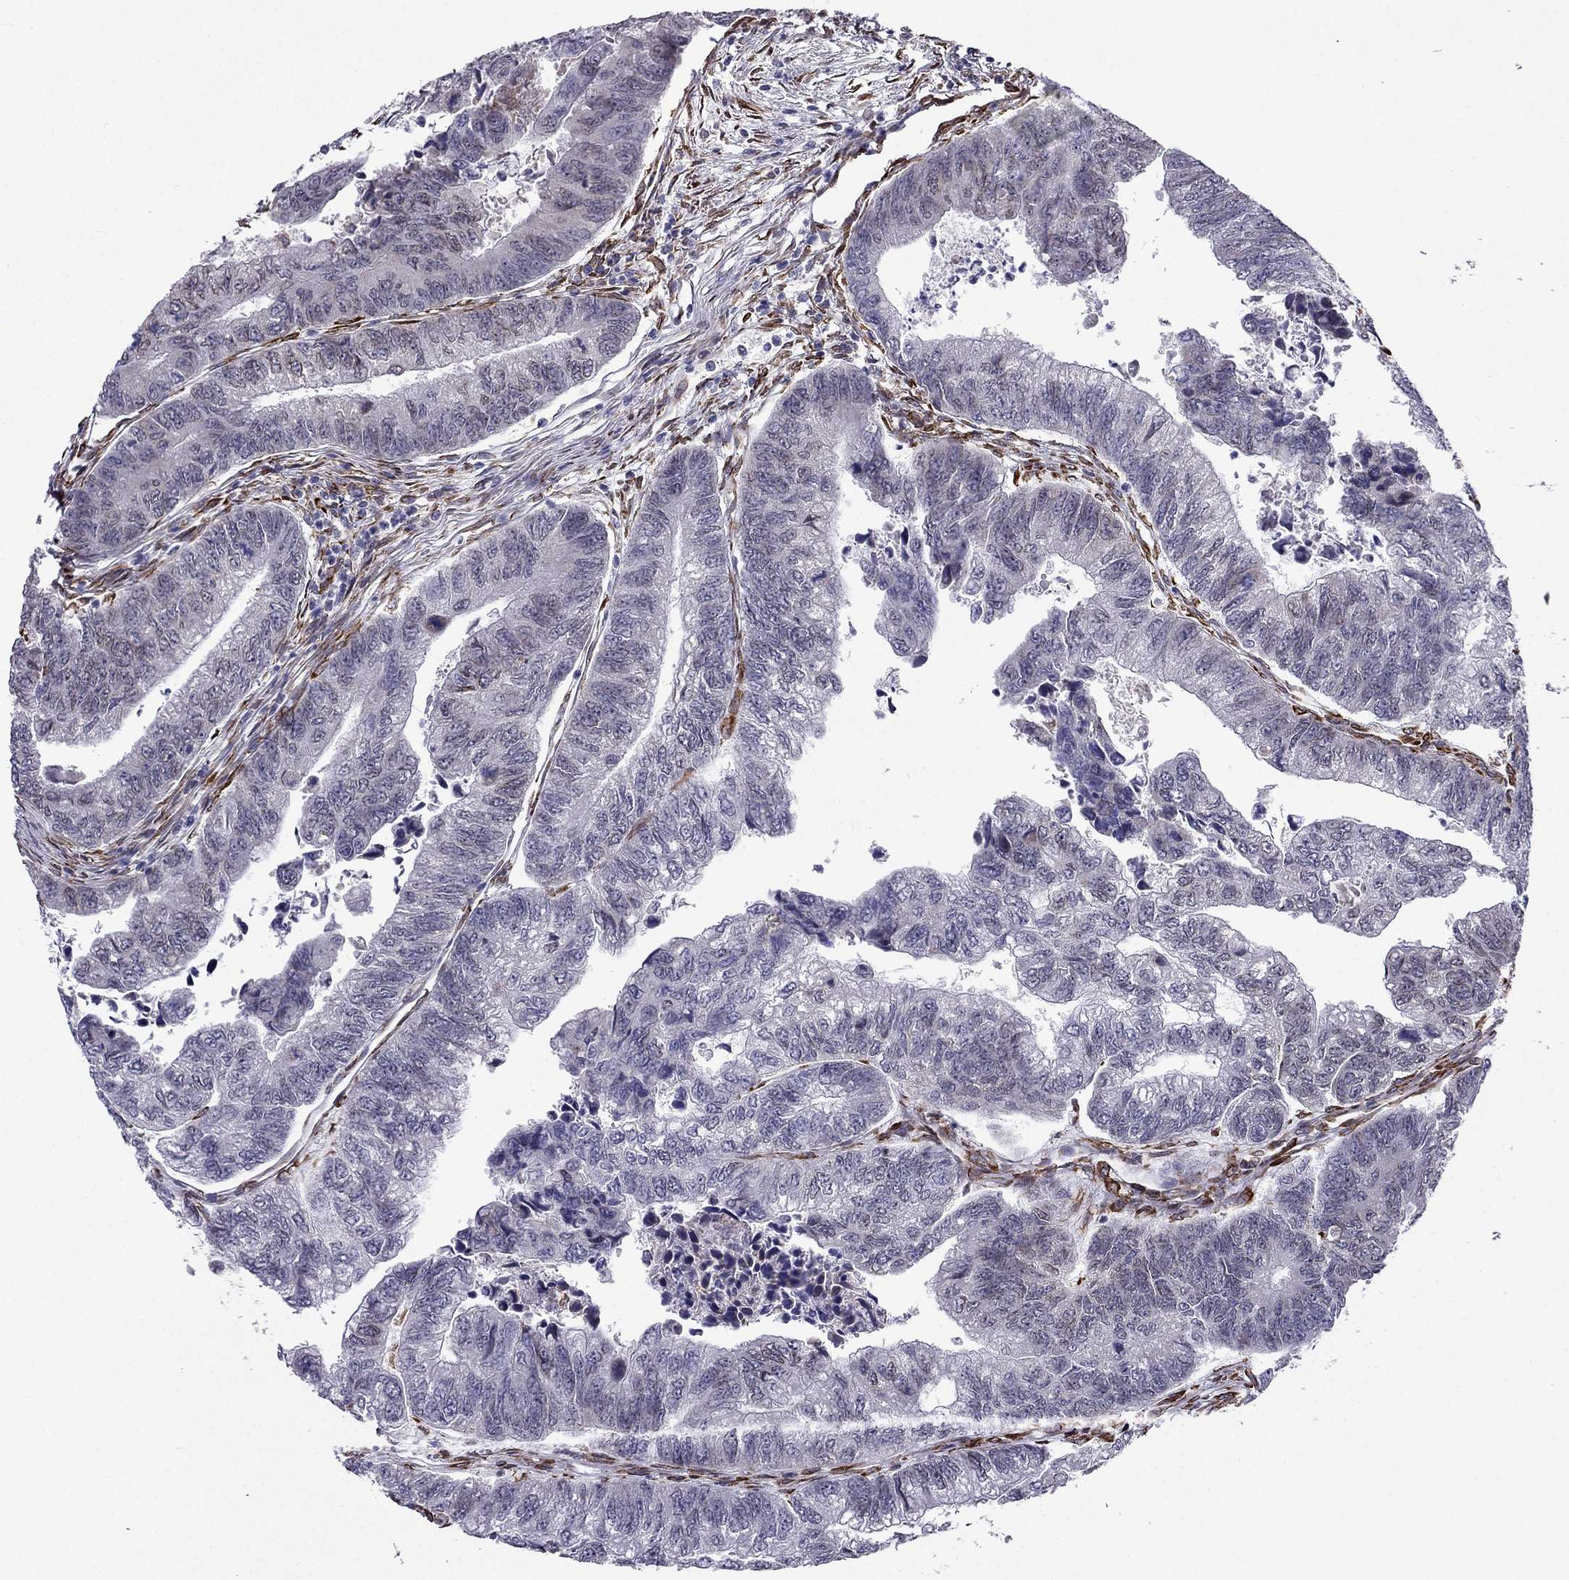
{"staining": {"intensity": "negative", "quantity": "none", "location": "none"}, "tissue": "colorectal cancer", "cell_type": "Tumor cells", "image_type": "cancer", "snomed": [{"axis": "morphology", "description": "Adenocarcinoma, NOS"}, {"axis": "topography", "description": "Colon"}], "caption": "Immunohistochemistry histopathology image of neoplastic tissue: human colorectal cancer (adenocarcinoma) stained with DAB exhibits no significant protein staining in tumor cells.", "gene": "IKBIP", "patient": {"sex": "female", "age": 65}}